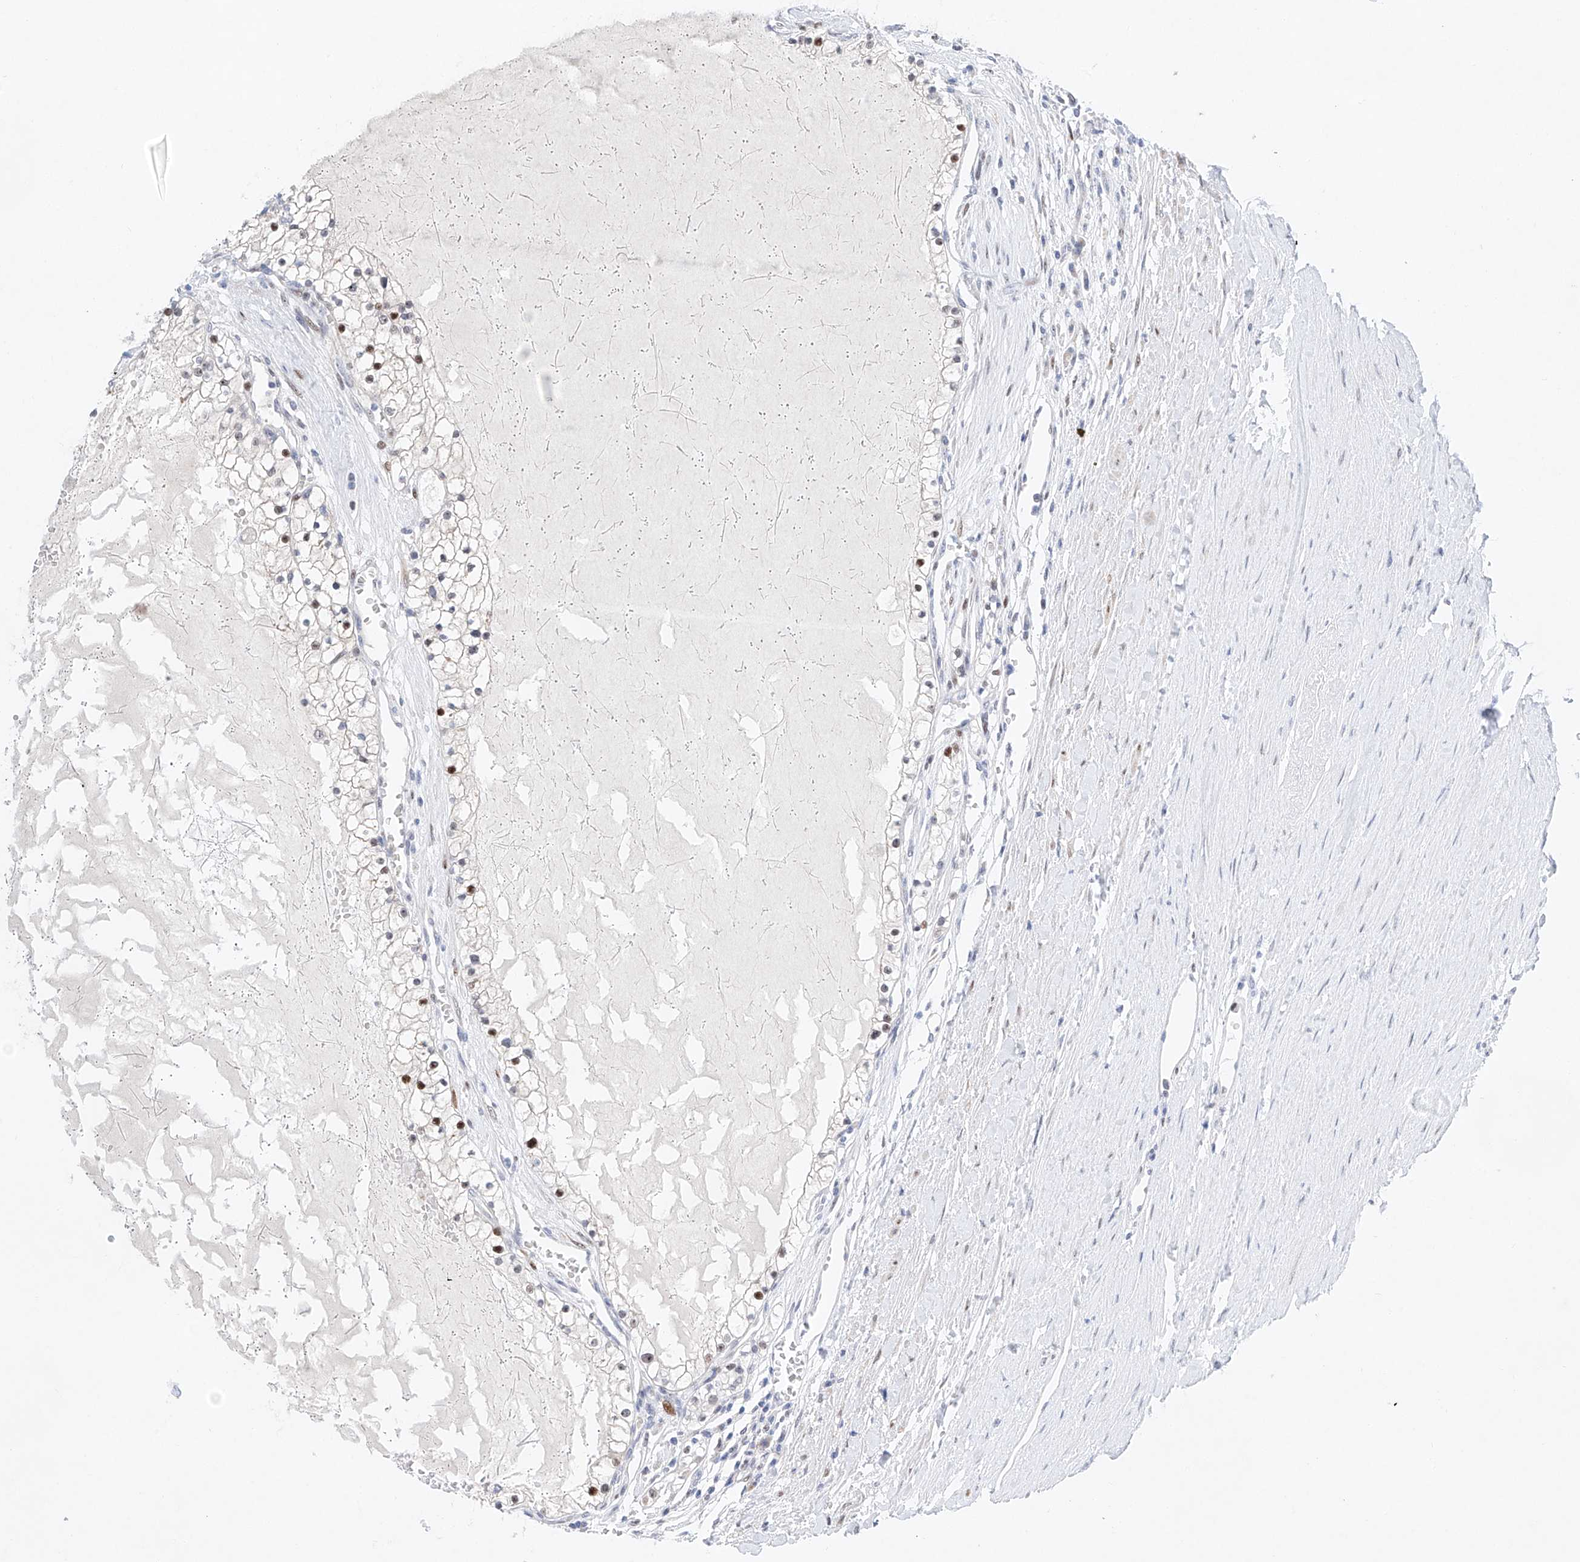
{"staining": {"intensity": "moderate", "quantity": "<25%", "location": "nuclear"}, "tissue": "renal cancer", "cell_type": "Tumor cells", "image_type": "cancer", "snomed": [{"axis": "morphology", "description": "Normal tissue, NOS"}, {"axis": "morphology", "description": "Adenocarcinoma, NOS"}, {"axis": "topography", "description": "Kidney"}], "caption": "Renal cancer stained for a protein (brown) shows moderate nuclear positive staining in approximately <25% of tumor cells.", "gene": "NT5C3B", "patient": {"sex": "male", "age": 68}}